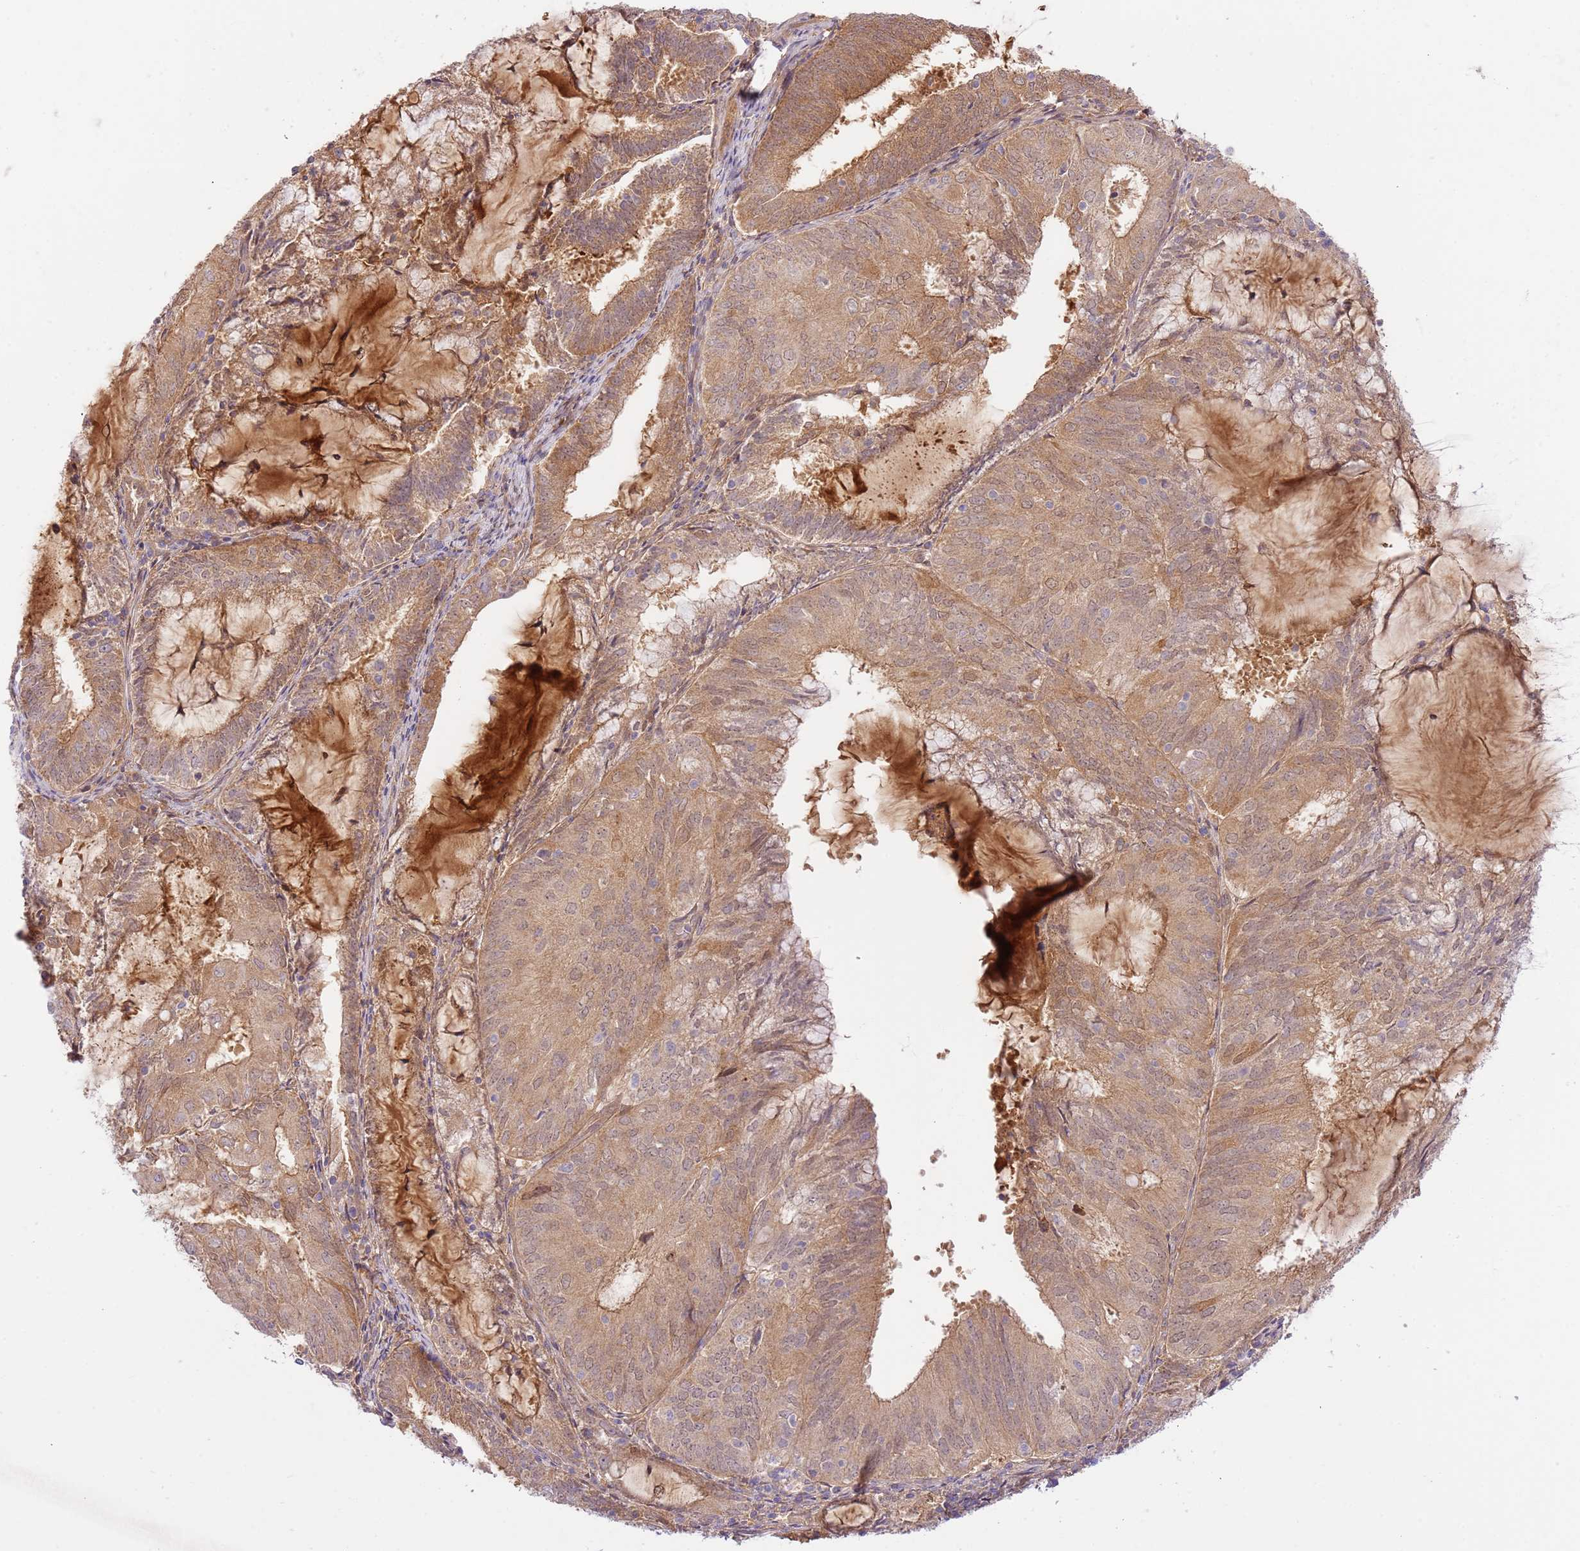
{"staining": {"intensity": "moderate", "quantity": ">75%", "location": "cytoplasmic/membranous"}, "tissue": "endometrial cancer", "cell_type": "Tumor cells", "image_type": "cancer", "snomed": [{"axis": "morphology", "description": "Adenocarcinoma, NOS"}, {"axis": "topography", "description": "Endometrium"}], "caption": "IHC image of neoplastic tissue: adenocarcinoma (endometrial) stained using immunohistochemistry (IHC) displays medium levels of moderate protein expression localized specifically in the cytoplasmic/membranous of tumor cells, appearing as a cytoplasmic/membranous brown color.", "gene": "C8G", "patient": {"sex": "female", "age": 81}}